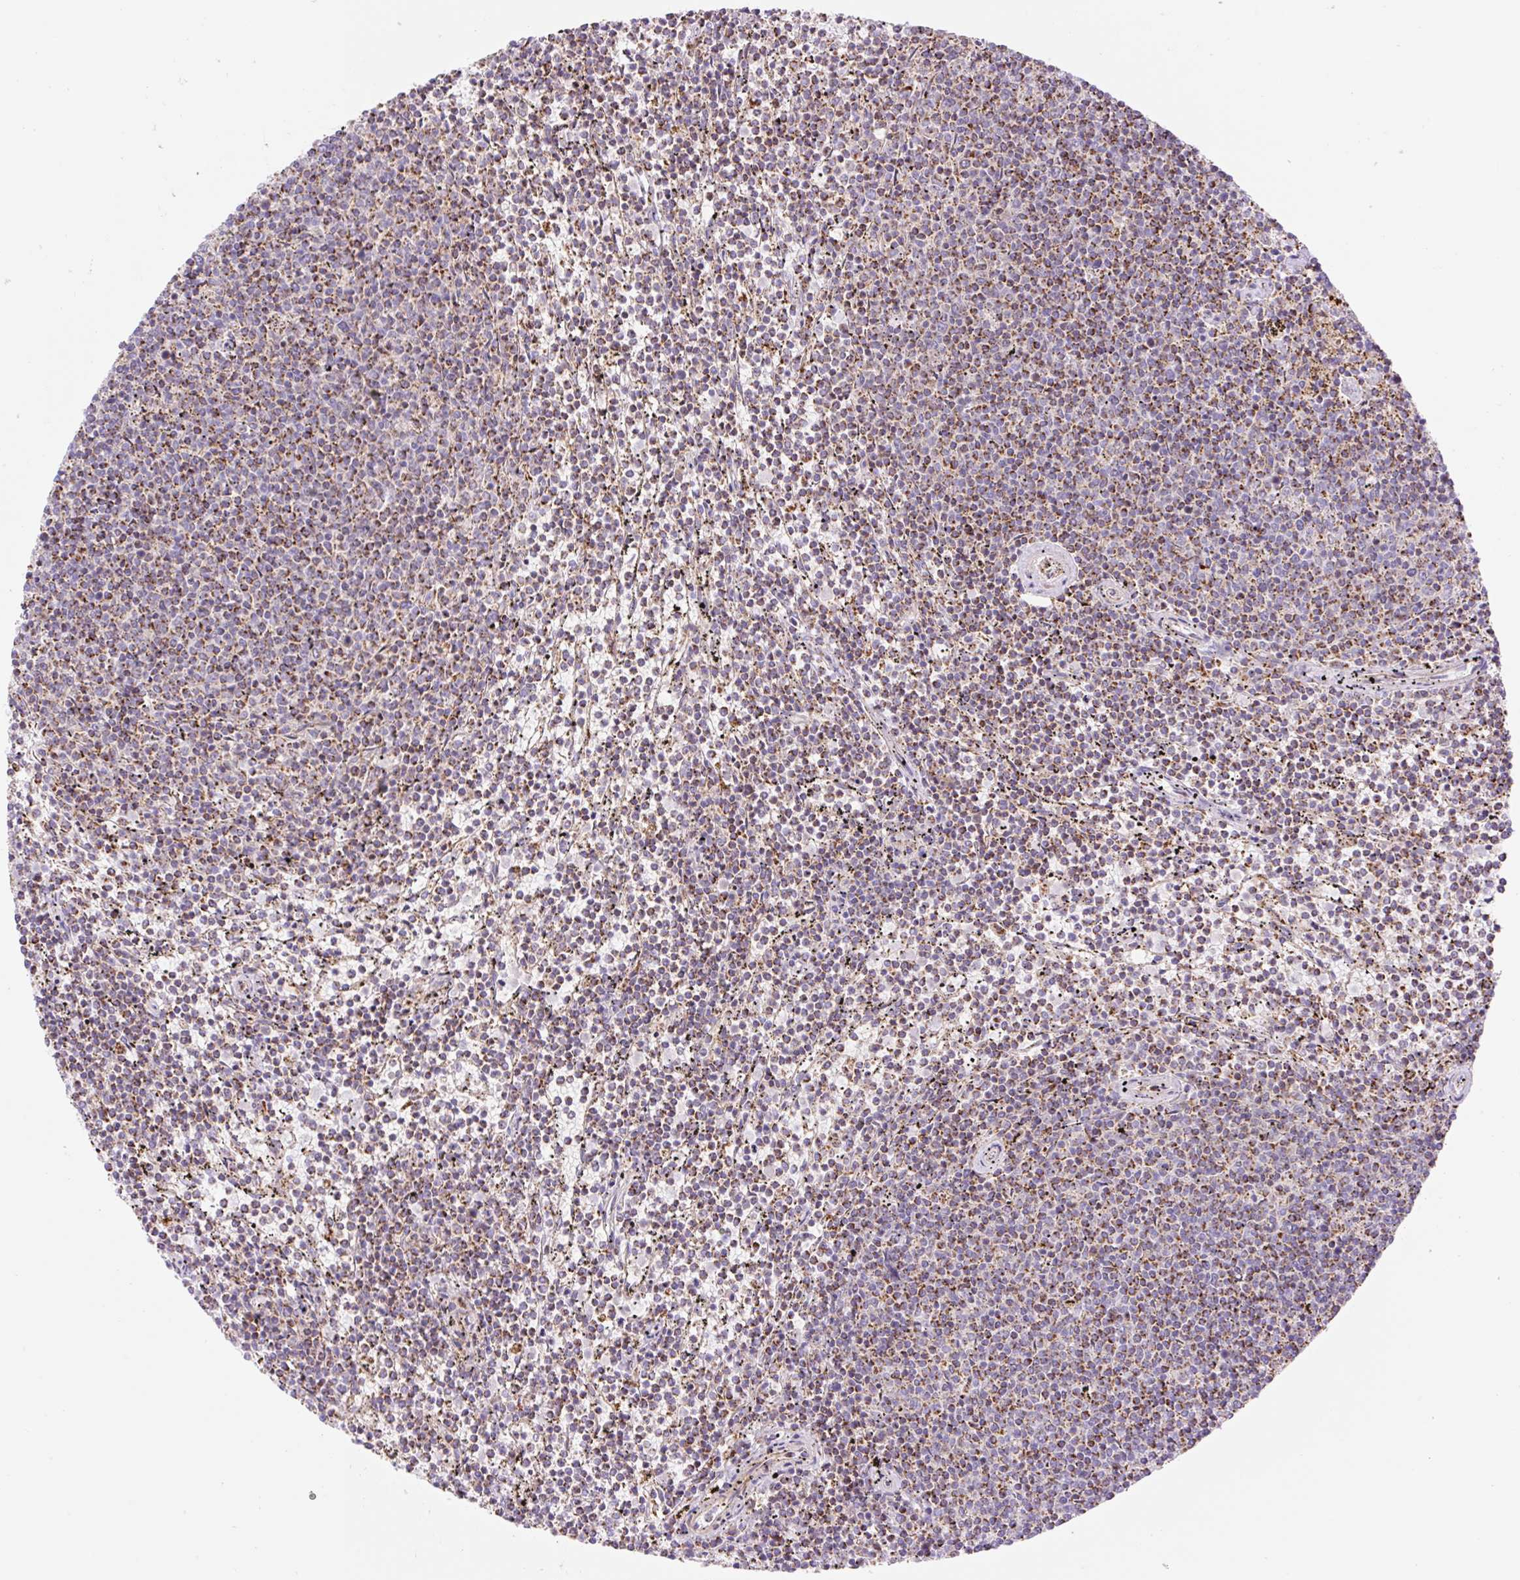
{"staining": {"intensity": "moderate", "quantity": "25%-75%", "location": "cytoplasmic/membranous"}, "tissue": "lymphoma", "cell_type": "Tumor cells", "image_type": "cancer", "snomed": [{"axis": "morphology", "description": "Malignant lymphoma, non-Hodgkin's type, Low grade"}, {"axis": "topography", "description": "Spleen"}], "caption": "Immunohistochemistry image of neoplastic tissue: human low-grade malignant lymphoma, non-Hodgkin's type stained using immunohistochemistry displays medium levels of moderate protein expression localized specifically in the cytoplasmic/membranous of tumor cells, appearing as a cytoplasmic/membranous brown color.", "gene": "ETNK2", "patient": {"sex": "female", "age": 50}}